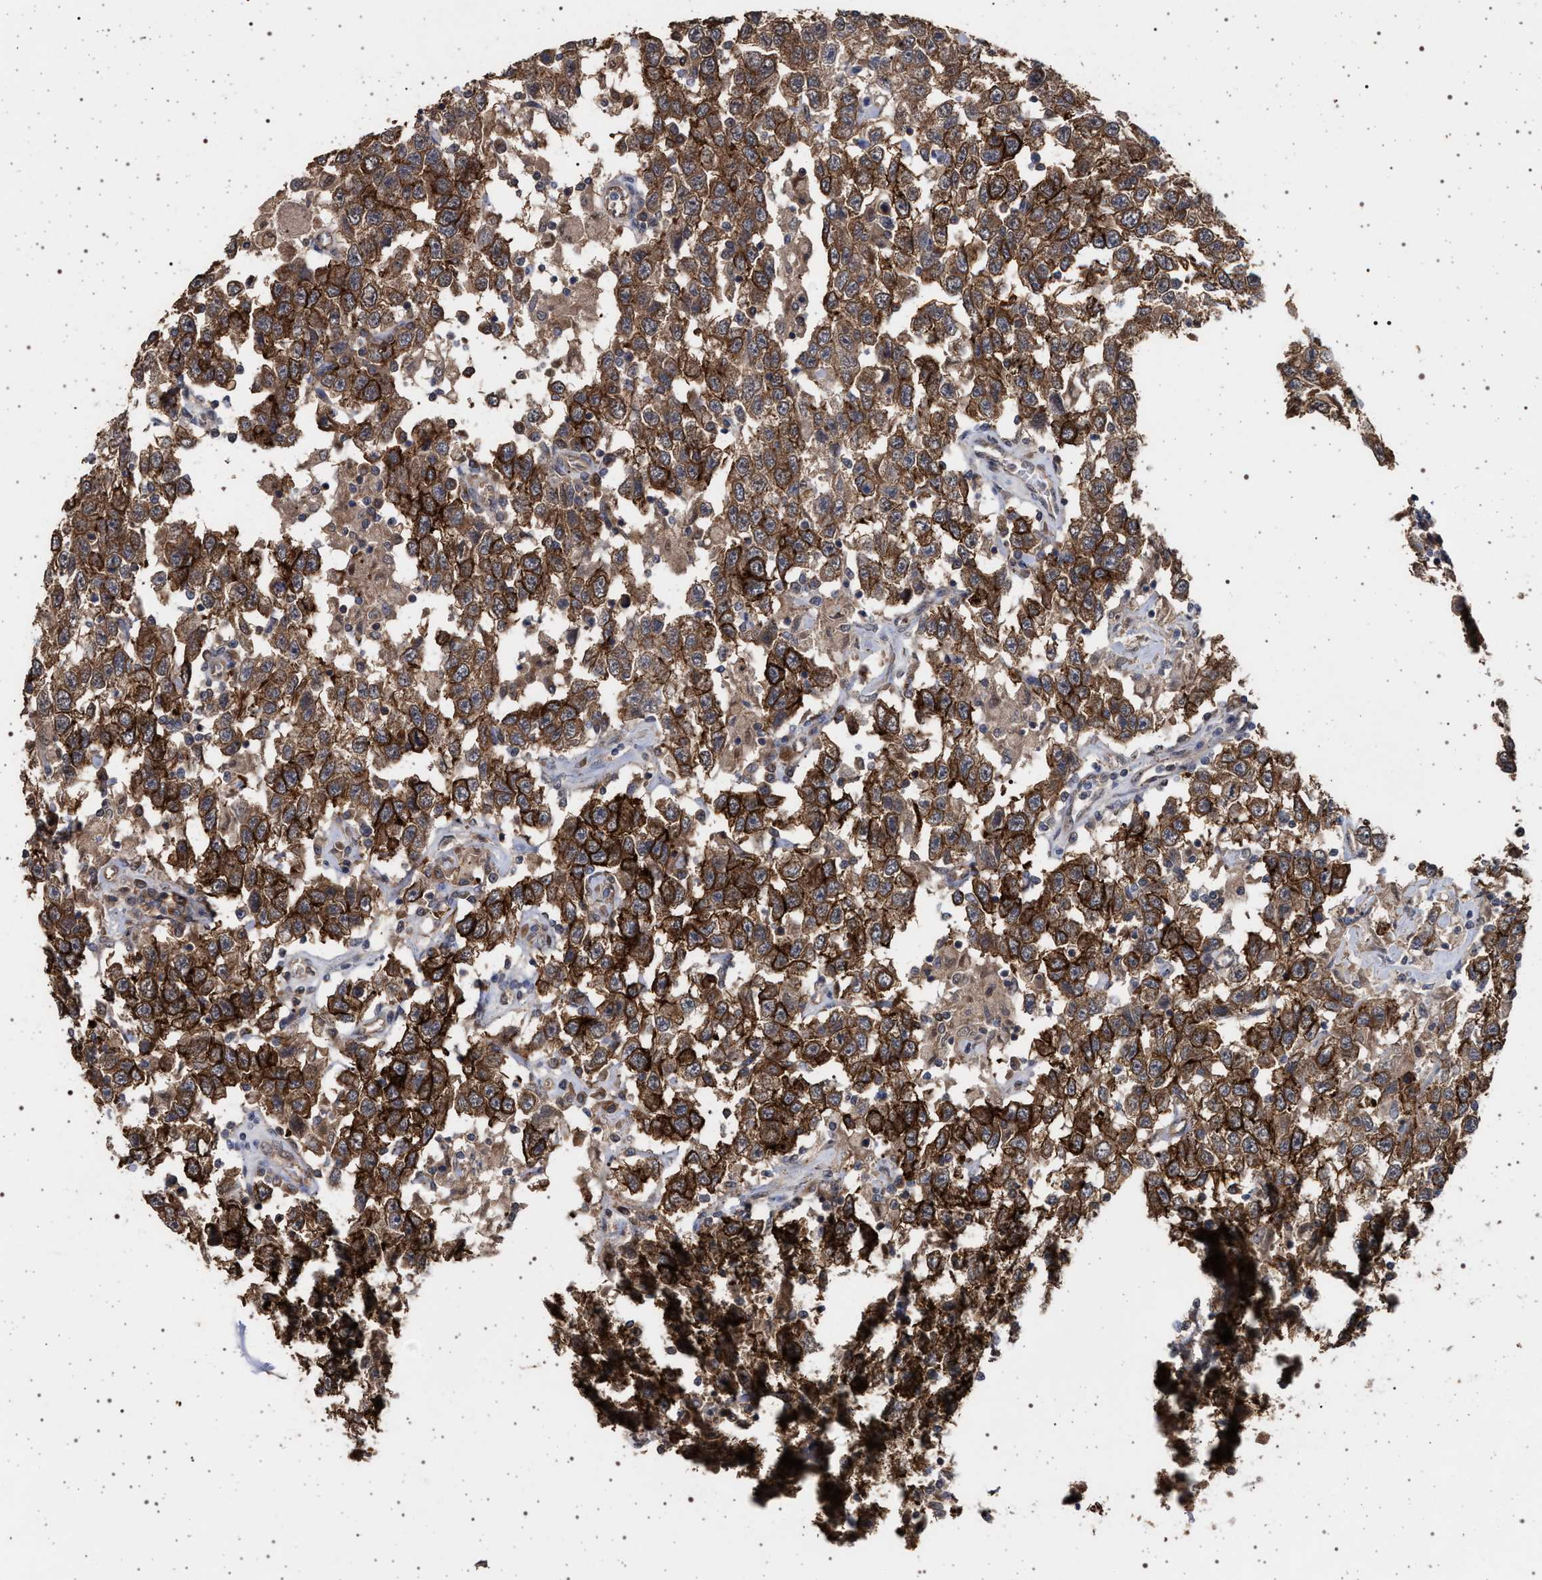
{"staining": {"intensity": "strong", "quantity": ">75%", "location": "cytoplasmic/membranous"}, "tissue": "testis cancer", "cell_type": "Tumor cells", "image_type": "cancer", "snomed": [{"axis": "morphology", "description": "Seminoma, NOS"}, {"axis": "topography", "description": "Testis"}], "caption": "A brown stain labels strong cytoplasmic/membranous expression of a protein in human testis cancer (seminoma) tumor cells.", "gene": "IFT20", "patient": {"sex": "male", "age": 41}}